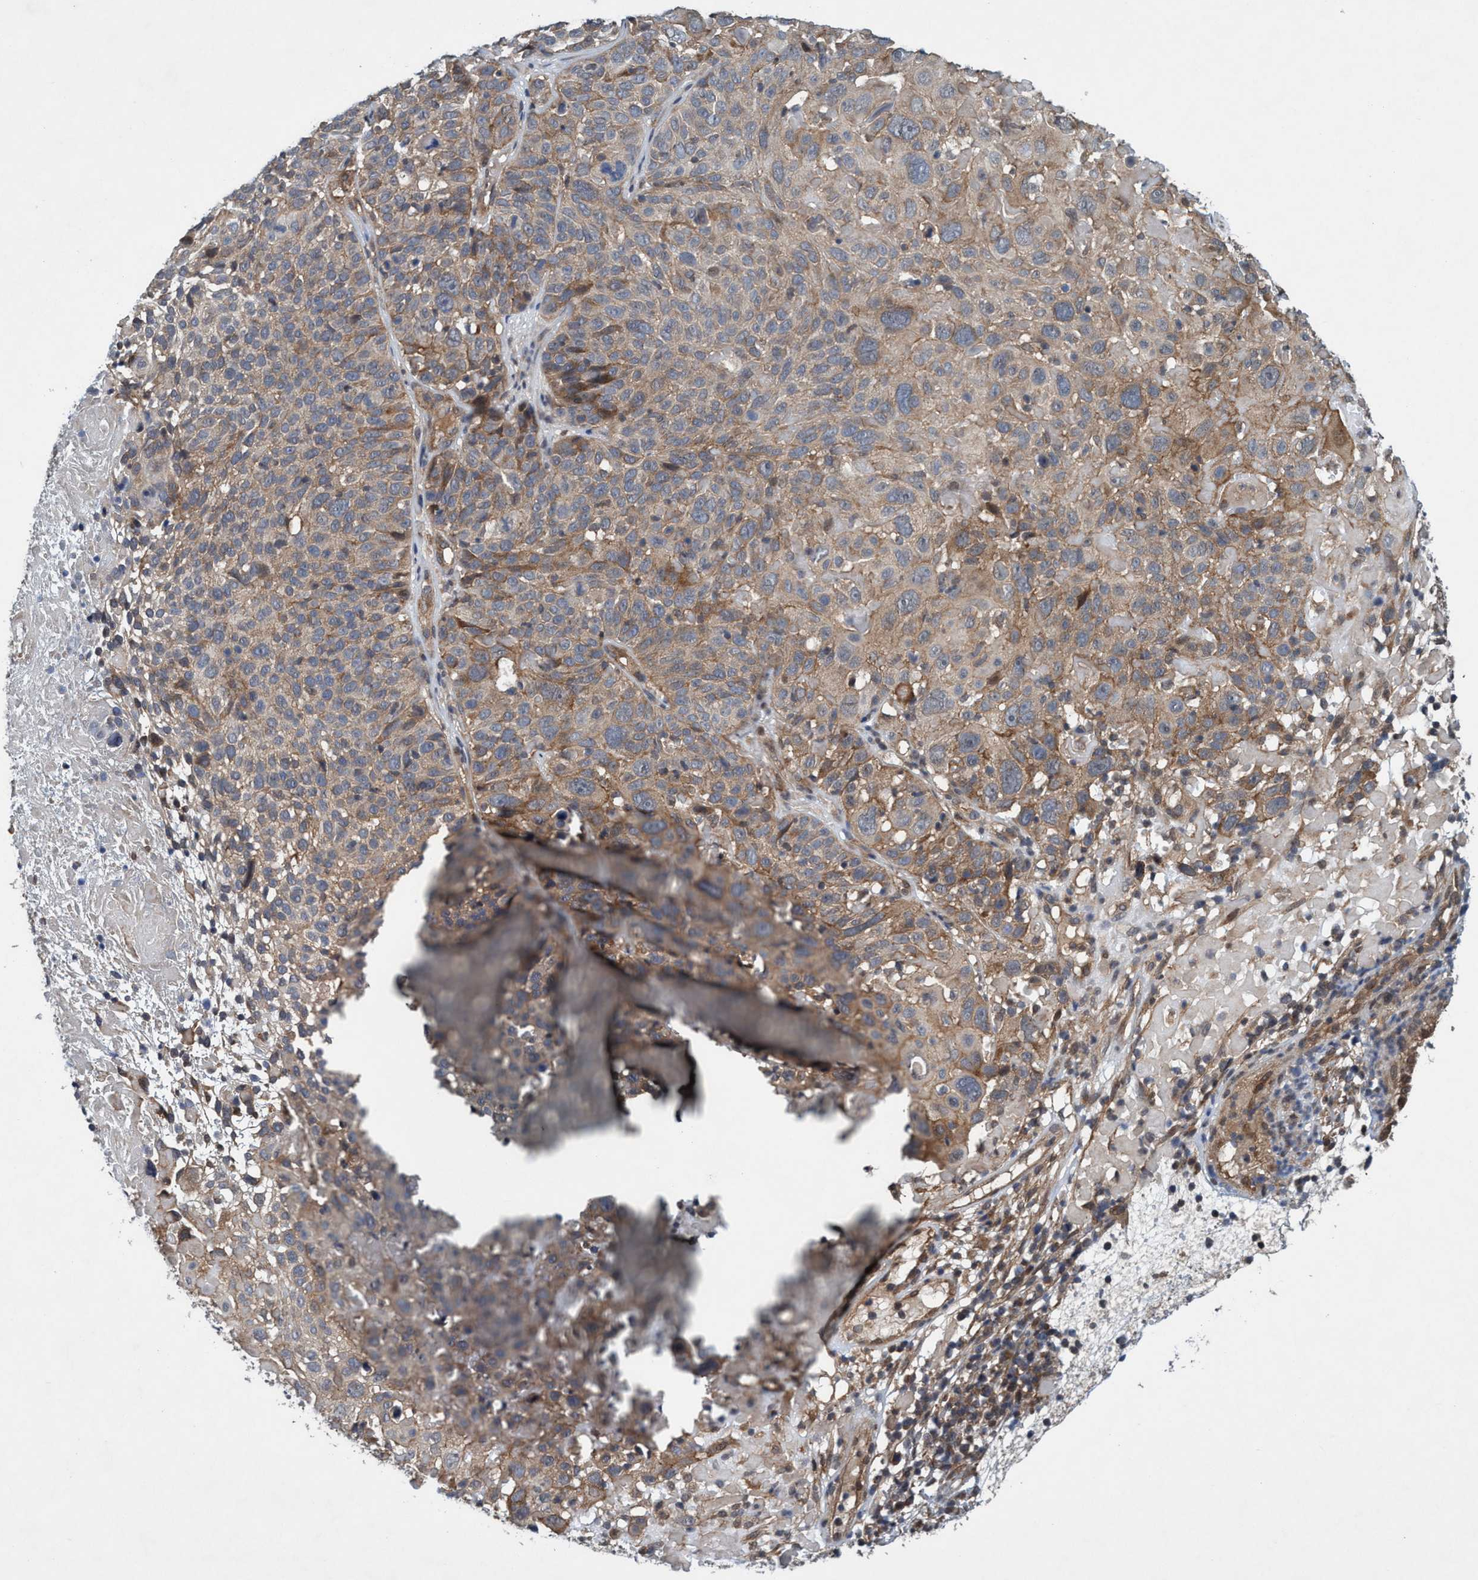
{"staining": {"intensity": "moderate", "quantity": "25%-75%", "location": "cytoplasmic/membranous"}, "tissue": "cervical cancer", "cell_type": "Tumor cells", "image_type": "cancer", "snomed": [{"axis": "morphology", "description": "Squamous cell carcinoma, NOS"}, {"axis": "topography", "description": "Cervix"}], "caption": "Protein staining of cervical cancer tissue displays moderate cytoplasmic/membranous positivity in about 25%-75% of tumor cells.", "gene": "TRIM65", "patient": {"sex": "female", "age": 74}}